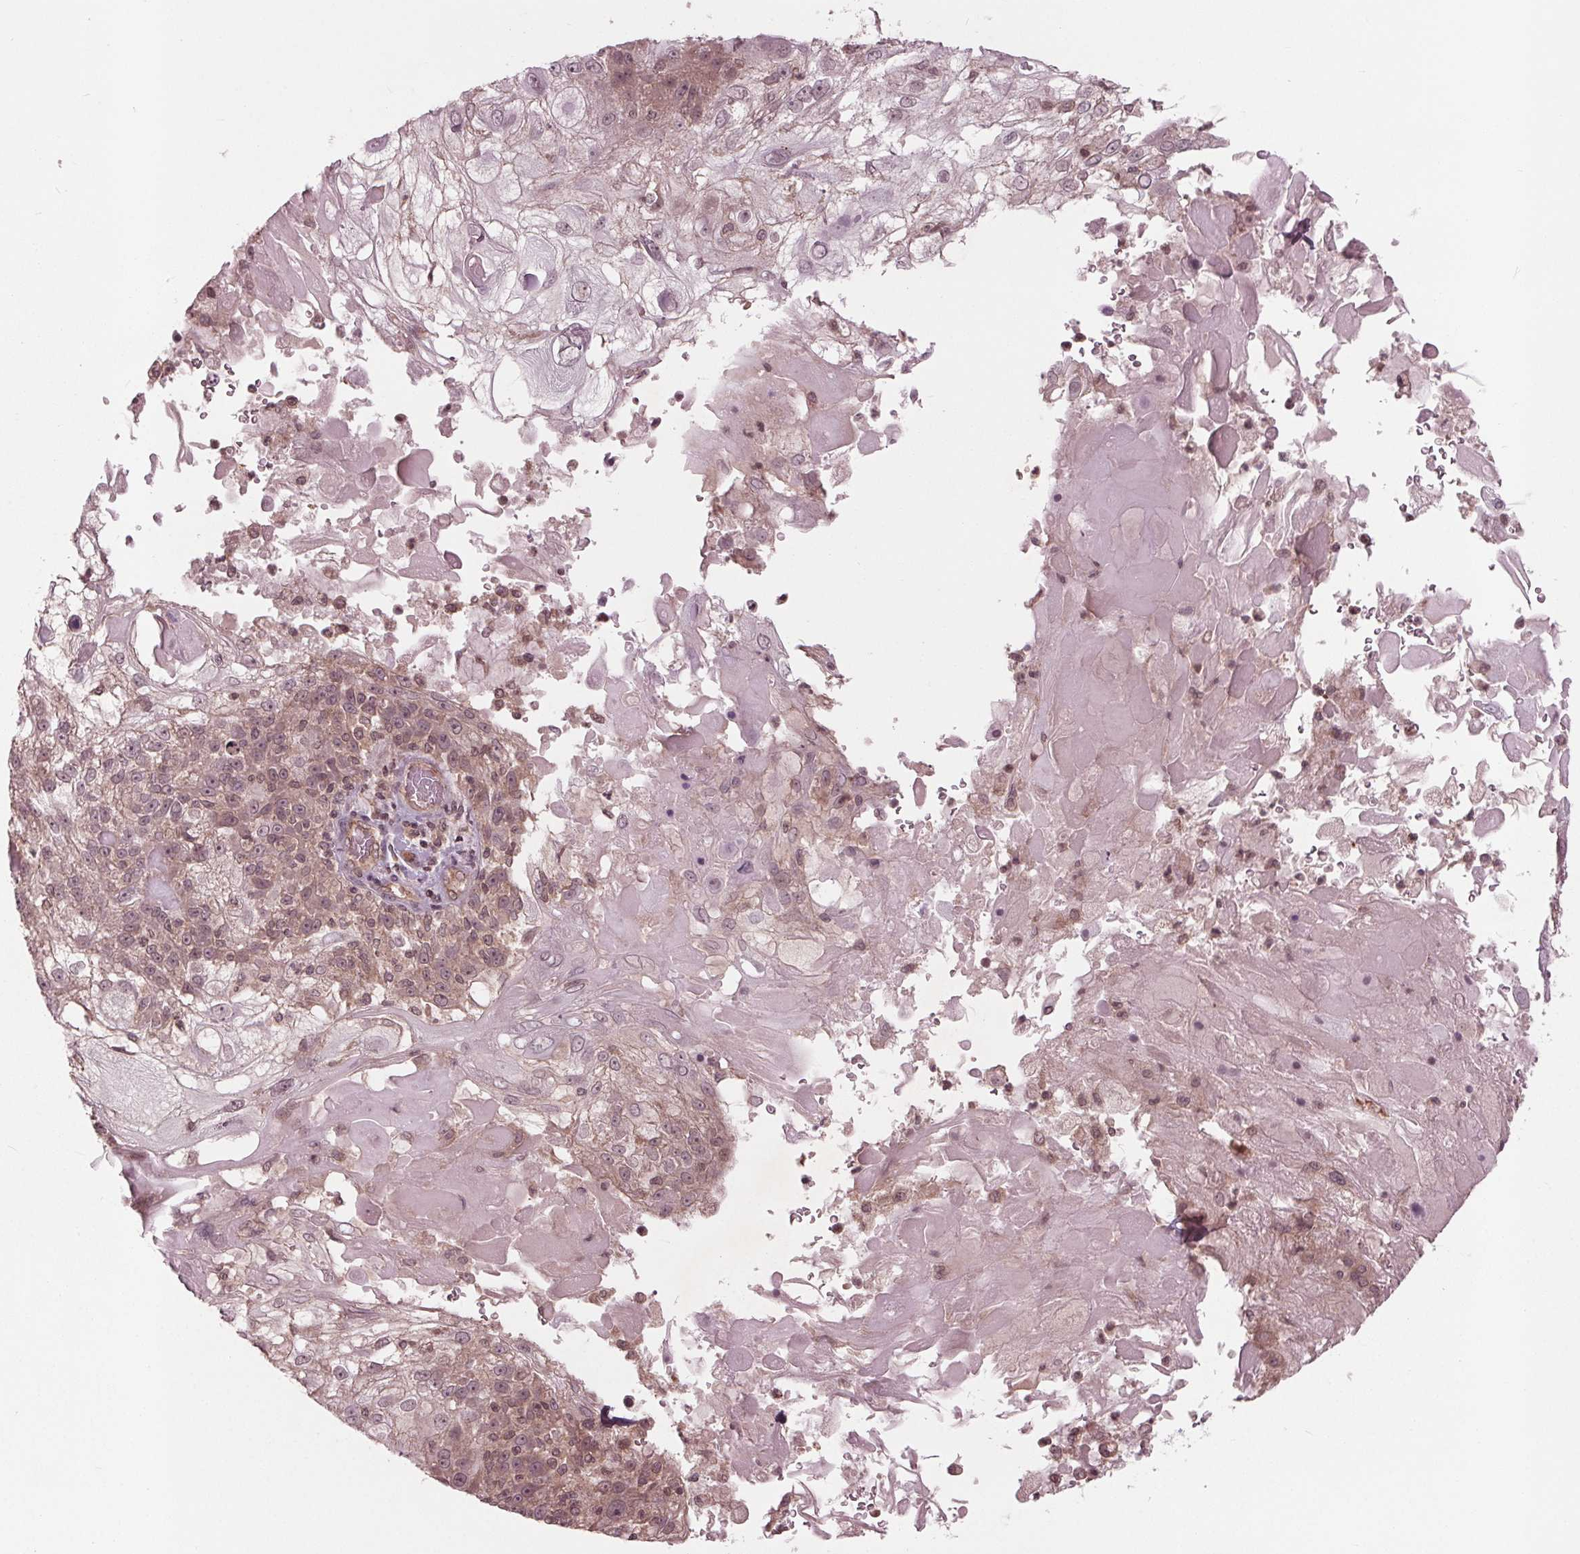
{"staining": {"intensity": "weak", "quantity": "25%-75%", "location": "cytoplasmic/membranous,nuclear"}, "tissue": "skin cancer", "cell_type": "Tumor cells", "image_type": "cancer", "snomed": [{"axis": "morphology", "description": "Normal tissue, NOS"}, {"axis": "morphology", "description": "Squamous cell carcinoma, NOS"}, {"axis": "topography", "description": "Skin"}], "caption": "Immunohistochemical staining of human skin squamous cell carcinoma demonstrates low levels of weak cytoplasmic/membranous and nuclear staining in about 25%-75% of tumor cells.", "gene": "BTBD1", "patient": {"sex": "female", "age": 83}}